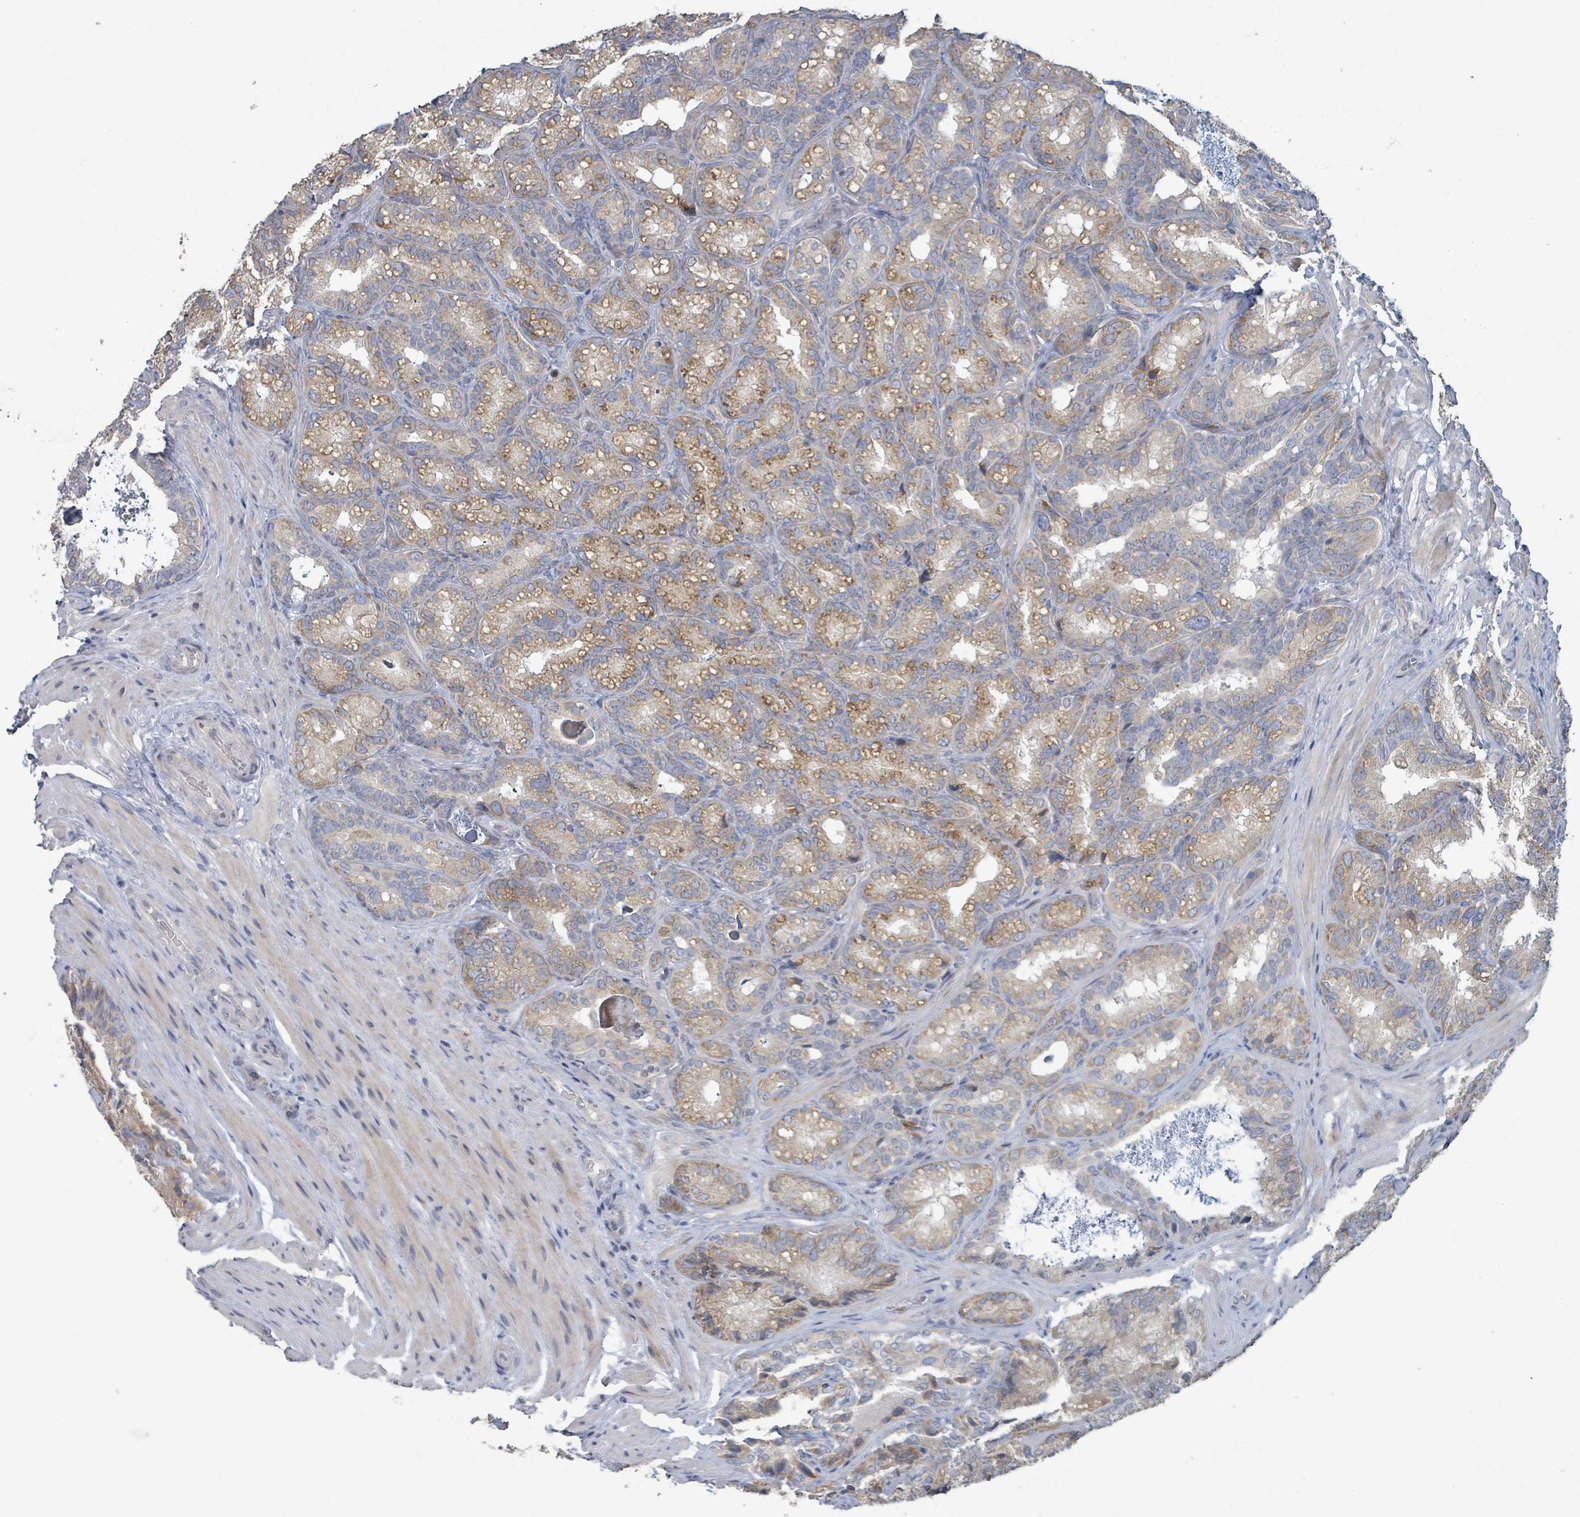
{"staining": {"intensity": "moderate", "quantity": "25%-75%", "location": "cytoplasmic/membranous"}, "tissue": "seminal vesicle", "cell_type": "Glandular cells", "image_type": "normal", "snomed": [{"axis": "morphology", "description": "Normal tissue, NOS"}, {"axis": "topography", "description": "Seminal veicle"}], "caption": "The image displays immunohistochemical staining of normal seminal vesicle. There is moderate cytoplasmic/membranous staining is appreciated in about 25%-75% of glandular cells. Nuclei are stained in blue.", "gene": "RPL32", "patient": {"sex": "male", "age": 58}}